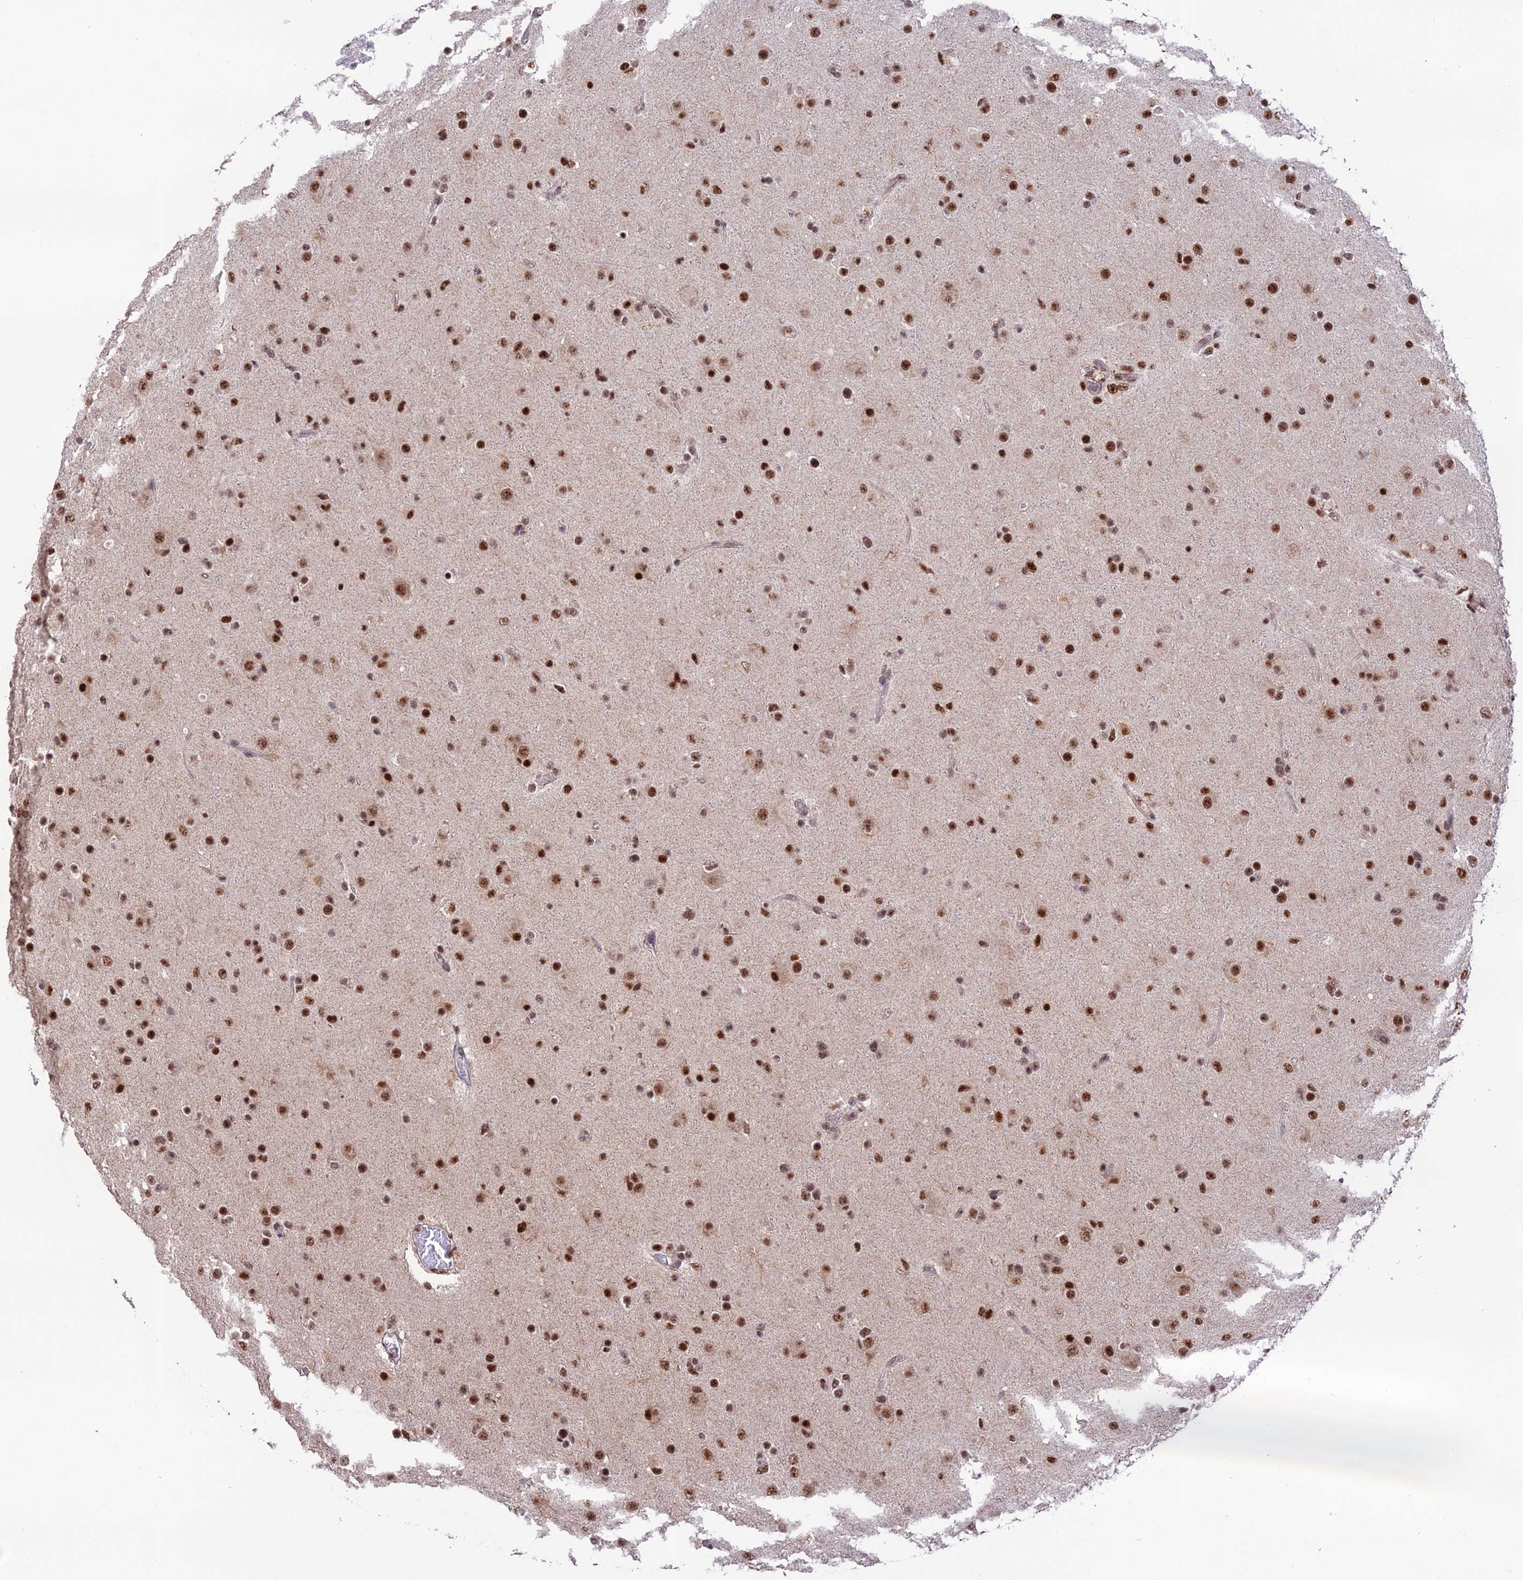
{"staining": {"intensity": "moderate", "quantity": ">75%", "location": "nuclear"}, "tissue": "glioma", "cell_type": "Tumor cells", "image_type": "cancer", "snomed": [{"axis": "morphology", "description": "Glioma, malignant, Low grade"}, {"axis": "topography", "description": "Brain"}], "caption": "Low-grade glioma (malignant) stained for a protein (brown) reveals moderate nuclear positive expression in about >75% of tumor cells.", "gene": "THOC7", "patient": {"sex": "male", "age": 65}}